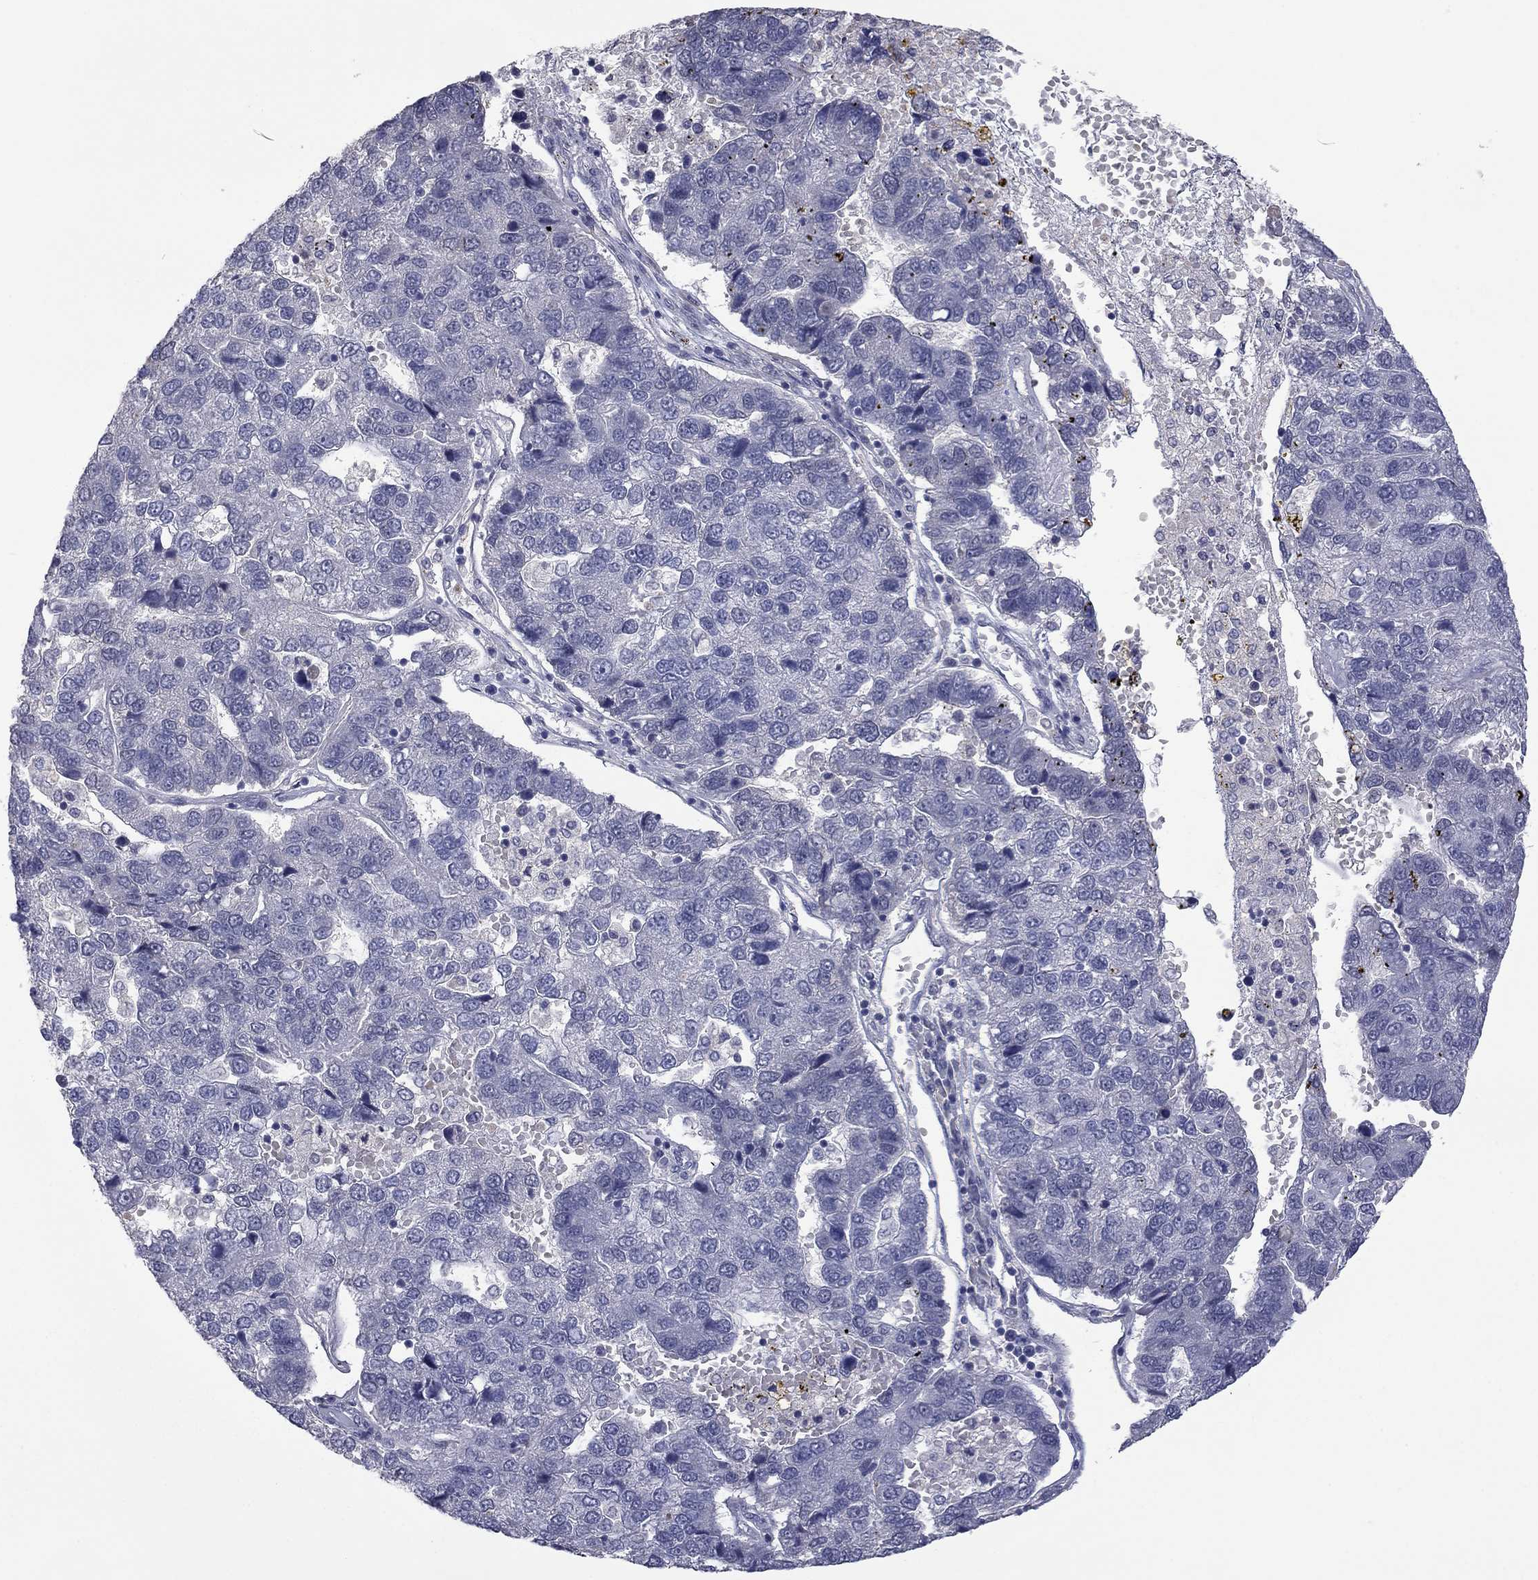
{"staining": {"intensity": "negative", "quantity": "none", "location": "none"}, "tissue": "pancreatic cancer", "cell_type": "Tumor cells", "image_type": "cancer", "snomed": [{"axis": "morphology", "description": "Adenocarcinoma, NOS"}, {"axis": "topography", "description": "Pancreas"}], "caption": "Human pancreatic cancer (adenocarcinoma) stained for a protein using immunohistochemistry shows no expression in tumor cells.", "gene": "IP6K3", "patient": {"sex": "female", "age": 61}}